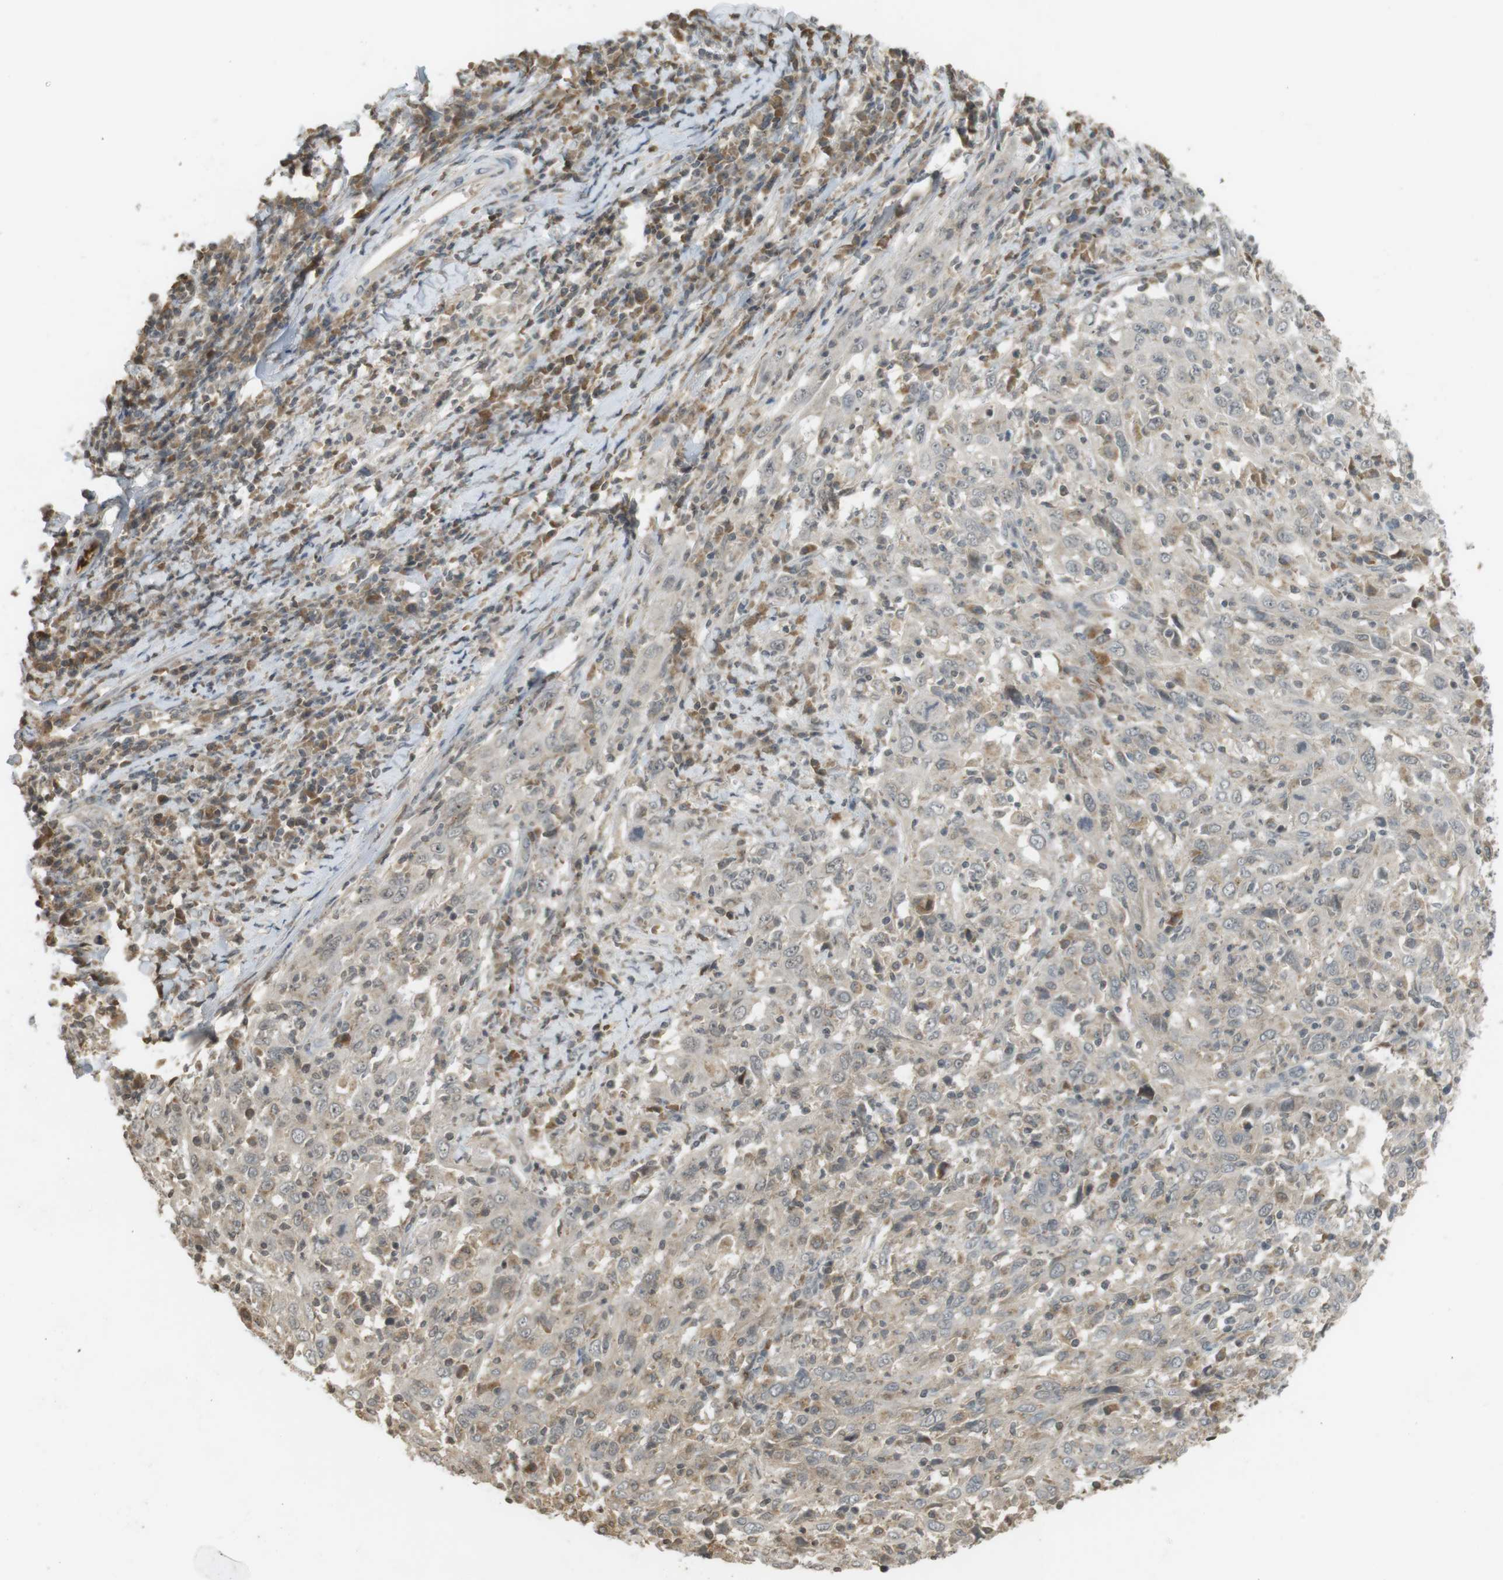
{"staining": {"intensity": "negative", "quantity": "none", "location": "none"}, "tissue": "cervical cancer", "cell_type": "Tumor cells", "image_type": "cancer", "snomed": [{"axis": "morphology", "description": "Squamous cell carcinoma, NOS"}, {"axis": "topography", "description": "Cervix"}], "caption": "Immunohistochemistry photomicrograph of human cervical cancer (squamous cell carcinoma) stained for a protein (brown), which demonstrates no expression in tumor cells. (Stains: DAB (3,3'-diaminobenzidine) immunohistochemistry (IHC) with hematoxylin counter stain, Microscopy: brightfield microscopy at high magnification).", "gene": "SRR", "patient": {"sex": "female", "age": 46}}